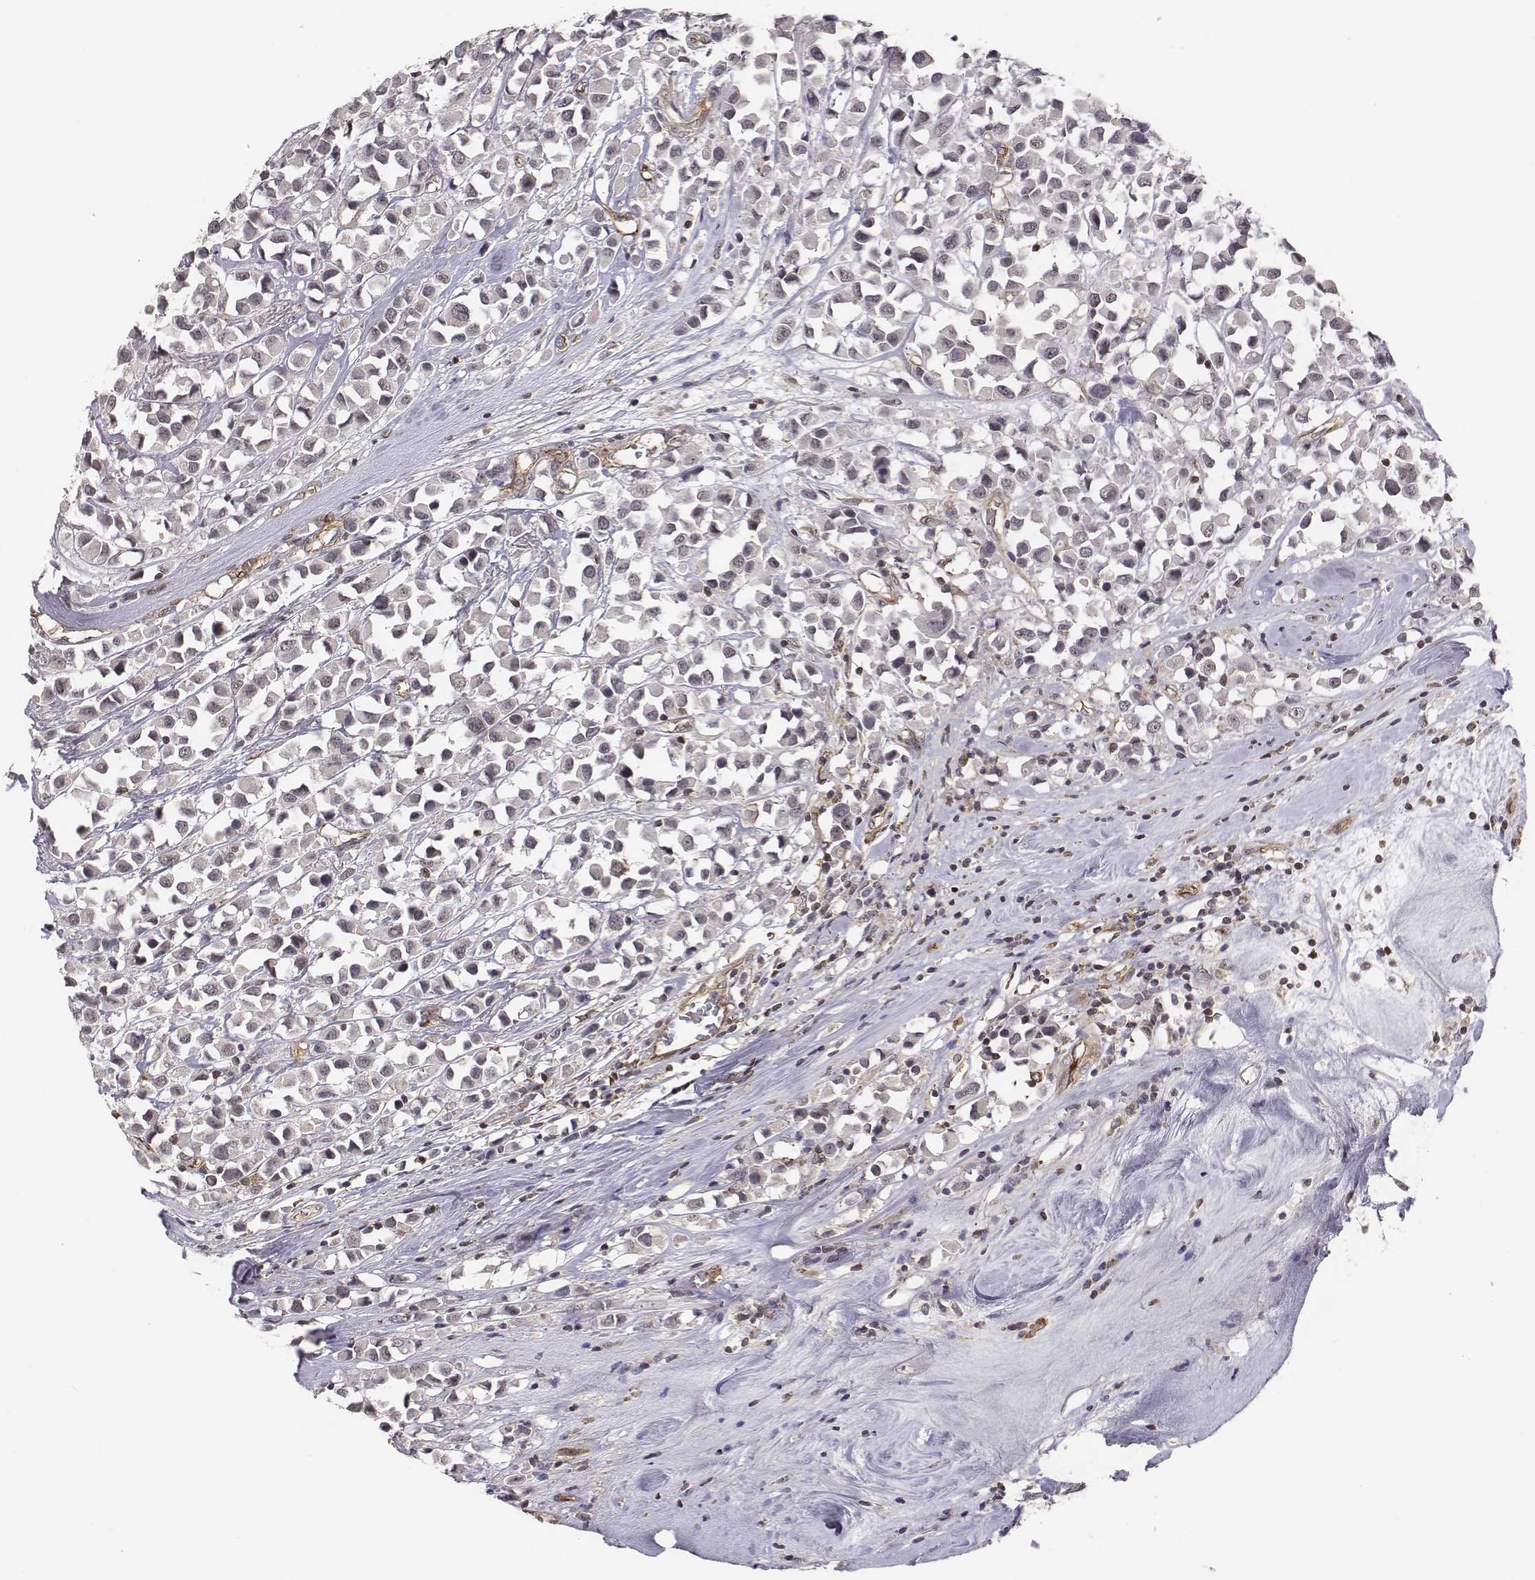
{"staining": {"intensity": "negative", "quantity": "none", "location": "none"}, "tissue": "breast cancer", "cell_type": "Tumor cells", "image_type": "cancer", "snomed": [{"axis": "morphology", "description": "Duct carcinoma"}, {"axis": "topography", "description": "Breast"}], "caption": "Human invasive ductal carcinoma (breast) stained for a protein using immunohistochemistry reveals no expression in tumor cells.", "gene": "PTPRG", "patient": {"sex": "female", "age": 61}}